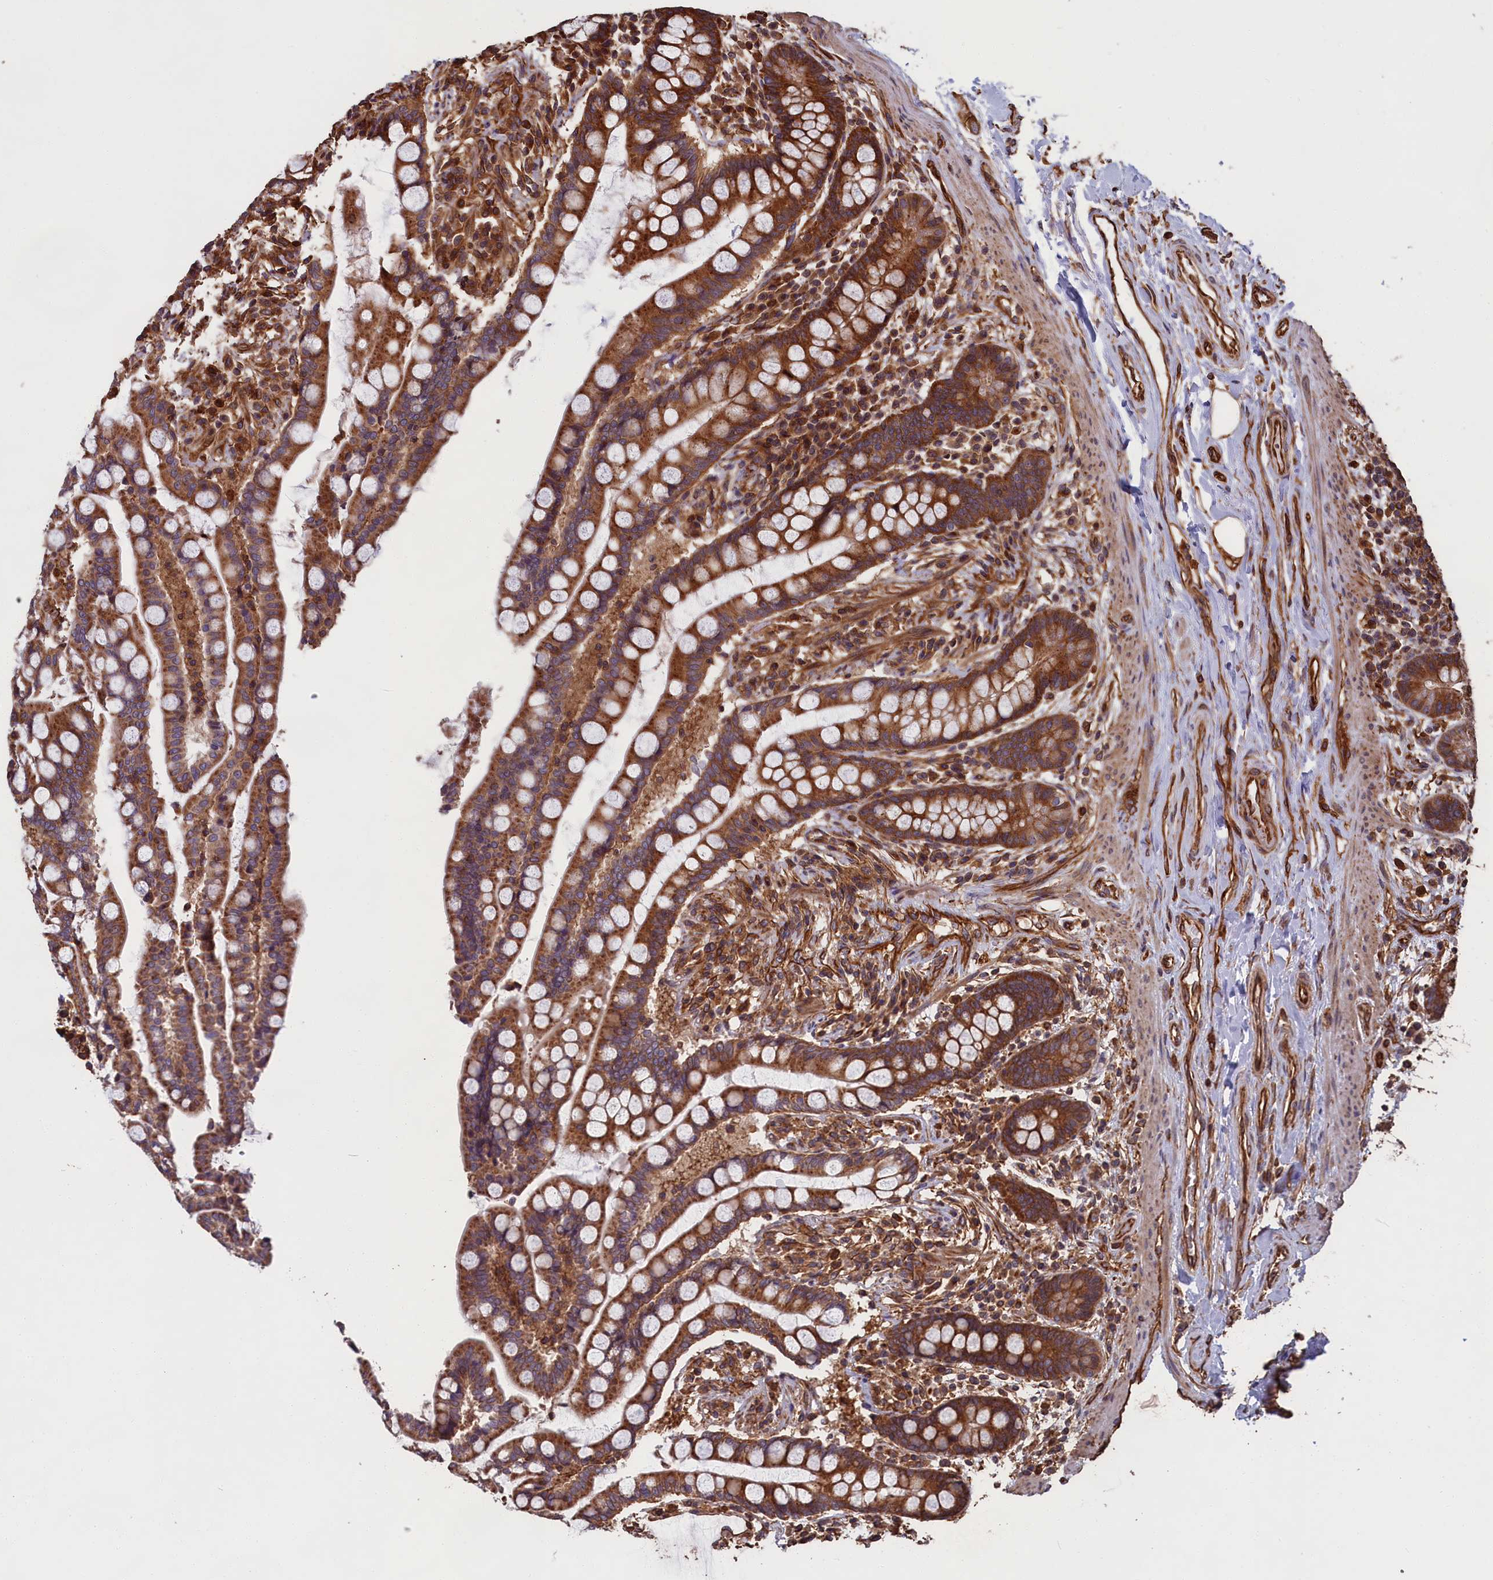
{"staining": {"intensity": "strong", "quantity": ">75%", "location": "cytoplasmic/membranous"}, "tissue": "colon", "cell_type": "Endothelial cells", "image_type": "normal", "snomed": [{"axis": "morphology", "description": "Normal tissue, NOS"}, {"axis": "topography", "description": "Colon"}], "caption": "Human colon stained for a protein (brown) exhibits strong cytoplasmic/membranous positive positivity in about >75% of endothelial cells.", "gene": "CCDC124", "patient": {"sex": "male", "age": 73}}